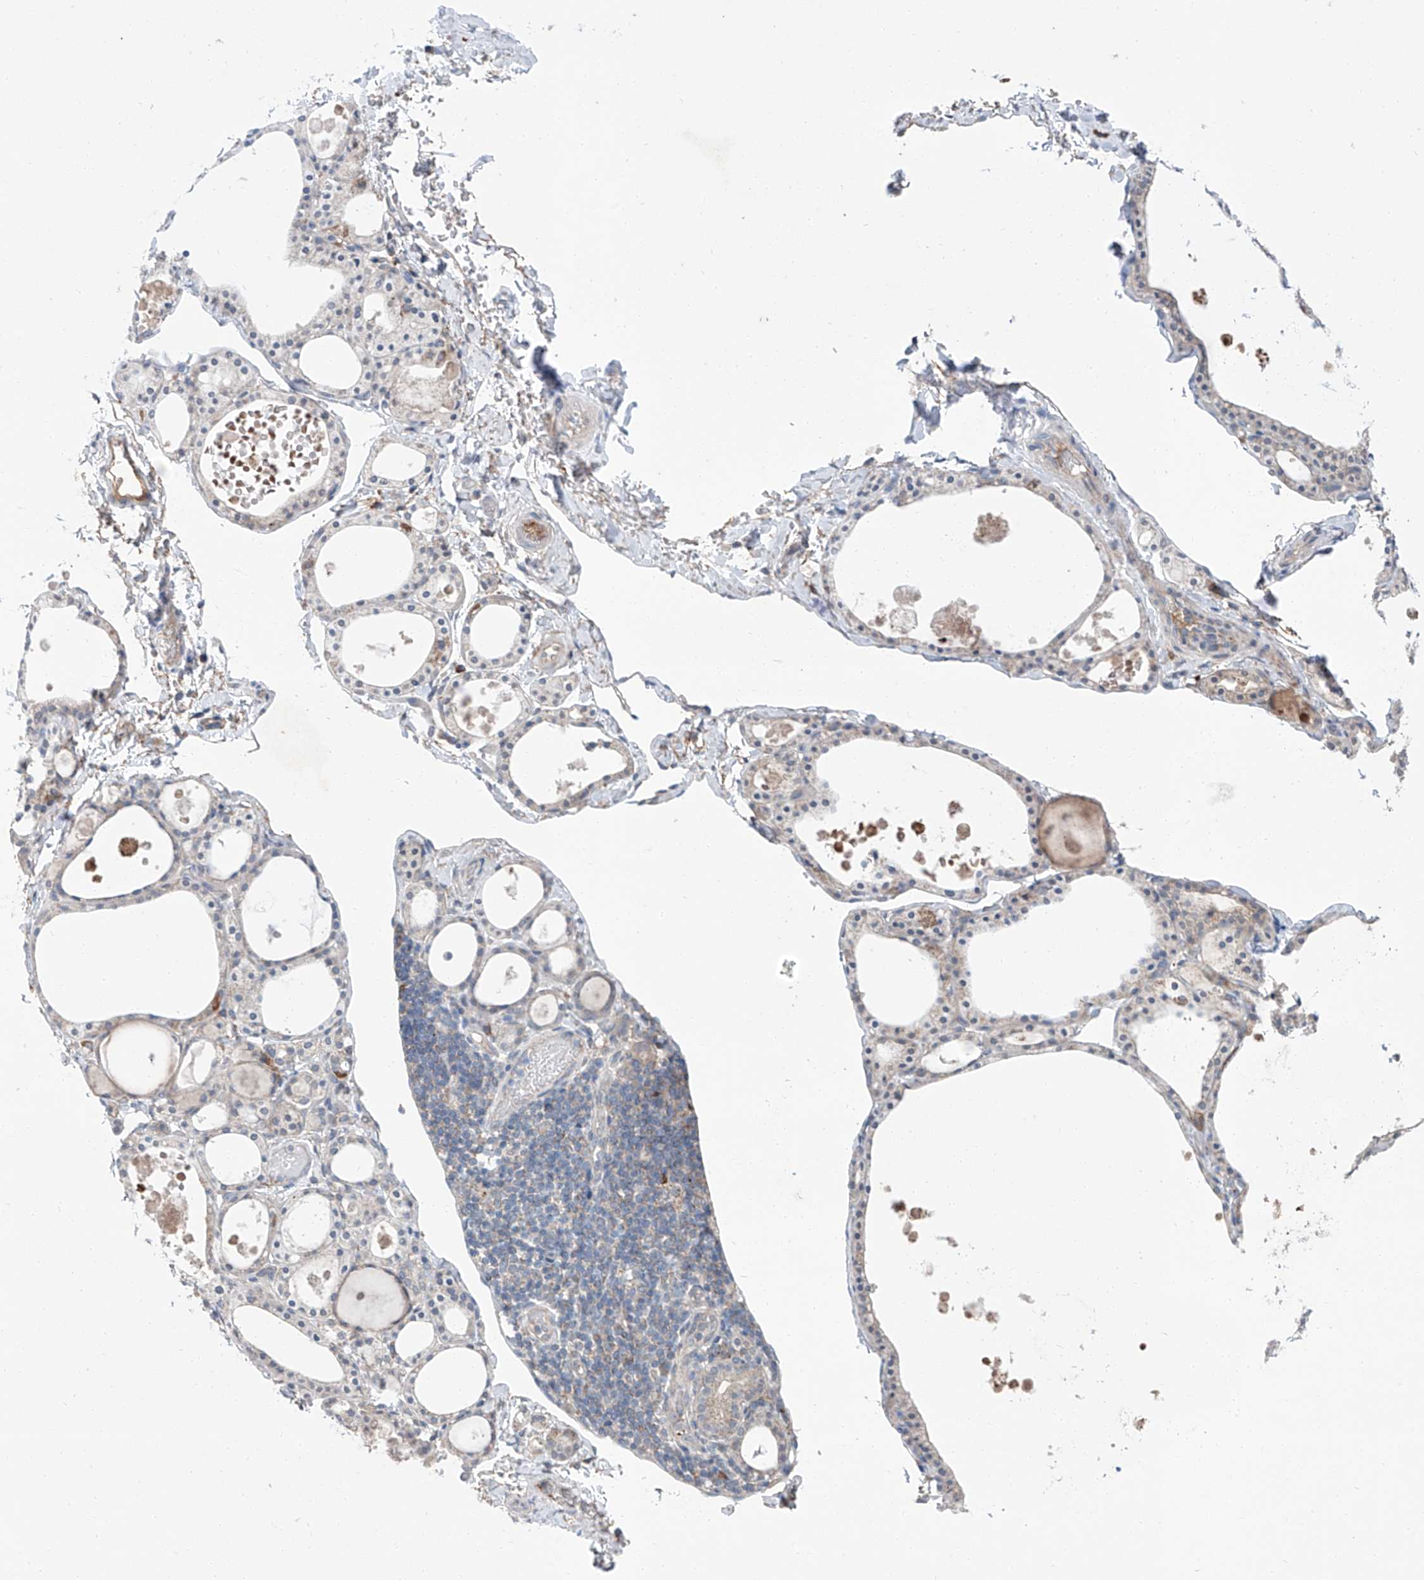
{"staining": {"intensity": "weak", "quantity": "25%-75%", "location": "cytoplasmic/membranous"}, "tissue": "thyroid gland", "cell_type": "Glandular cells", "image_type": "normal", "snomed": [{"axis": "morphology", "description": "Normal tissue, NOS"}, {"axis": "topography", "description": "Thyroid gland"}], "caption": "Thyroid gland stained for a protein exhibits weak cytoplasmic/membranous positivity in glandular cells. The protein is shown in brown color, while the nuclei are stained blue.", "gene": "SIX4", "patient": {"sex": "male", "age": 56}}